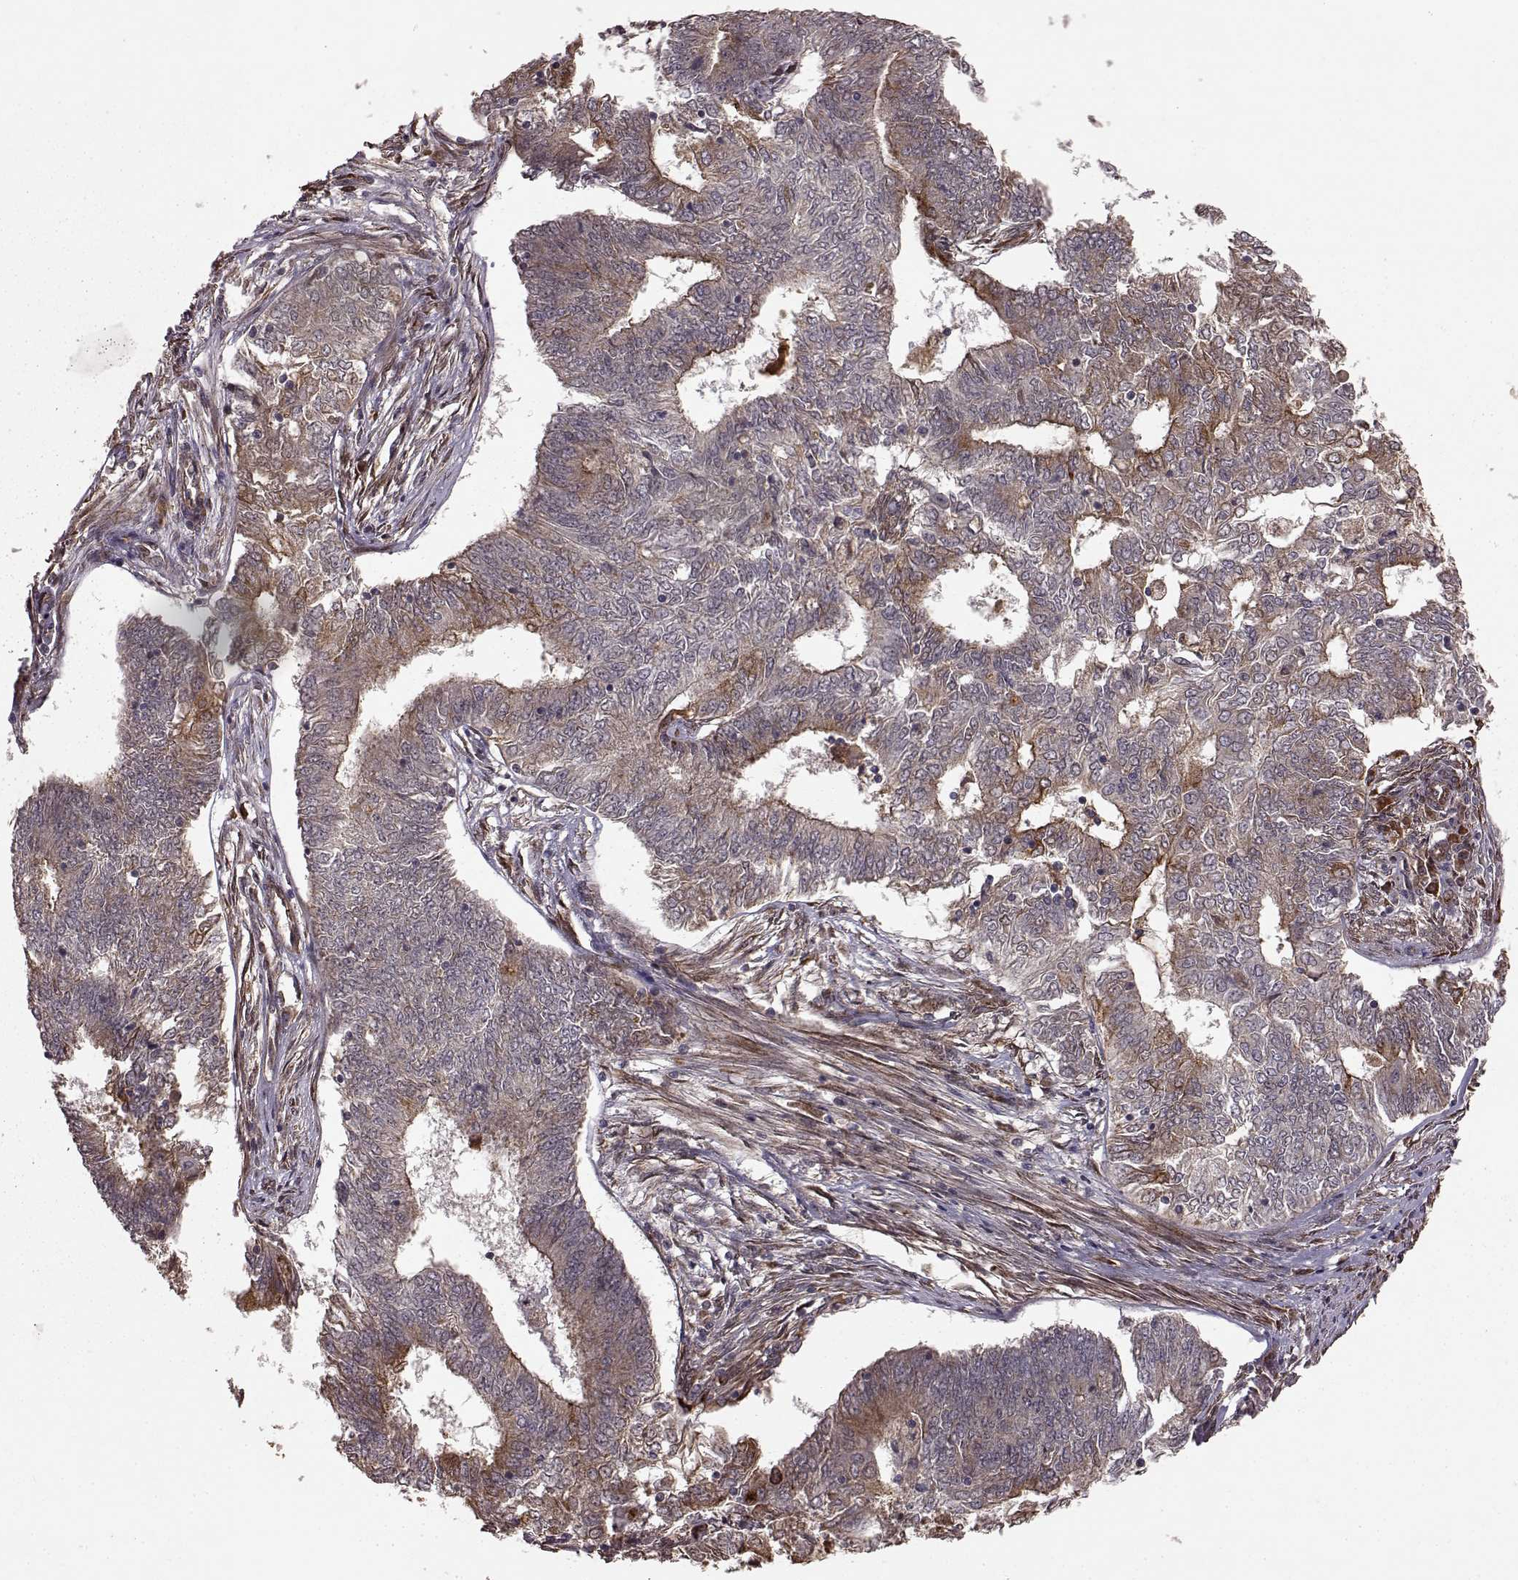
{"staining": {"intensity": "moderate", "quantity": "<25%", "location": "cytoplasmic/membranous"}, "tissue": "endometrial cancer", "cell_type": "Tumor cells", "image_type": "cancer", "snomed": [{"axis": "morphology", "description": "Adenocarcinoma, NOS"}, {"axis": "topography", "description": "Endometrium"}], "caption": "Human endometrial adenocarcinoma stained with a brown dye exhibits moderate cytoplasmic/membranous positive positivity in about <25% of tumor cells.", "gene": "FSTL1", "patient": {"sex": "female", "age": 62}}